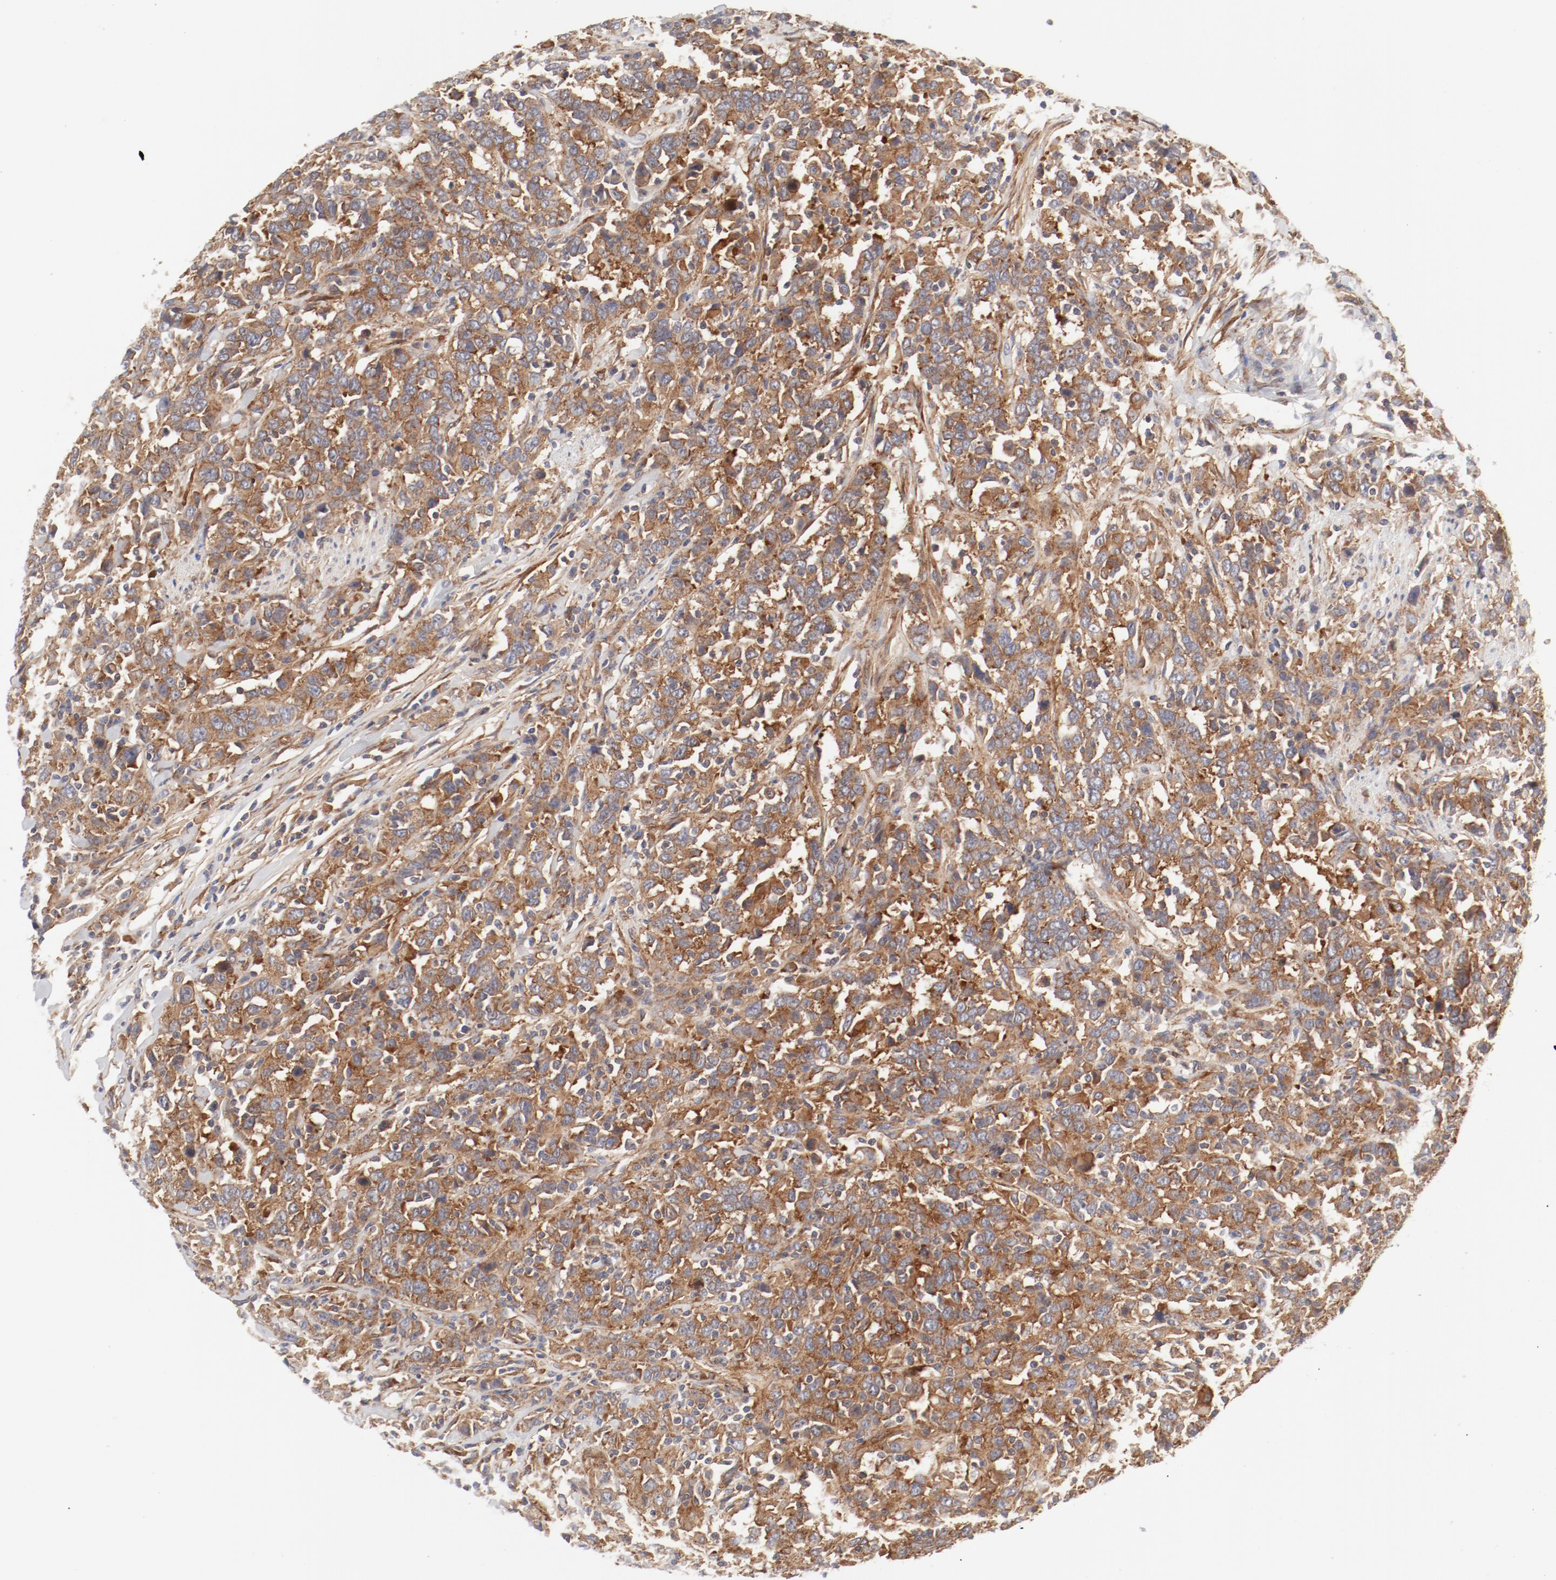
{"staining": {"intensity": "moderate", "quantity": ">75%", "location": "cytoplasmic/membranous"}, "tissue": "urothelial cancer", "cell_type": "Tumor cells", "image_type": "cancer", "snomed": [{"axis": "morphology", "description": "Urothelial carcinoma, High grade"}, {"axis": "topography", "description": "Urinary bladder"}], "caption": "Urothelial cancer tissue exhibits moderate cytoplasmic/membranous expression in about >75% of tumor cells Nuclei are stained in blue.", "gene": "AP2A1", "patient": {"sex": "male", "age": 61}}